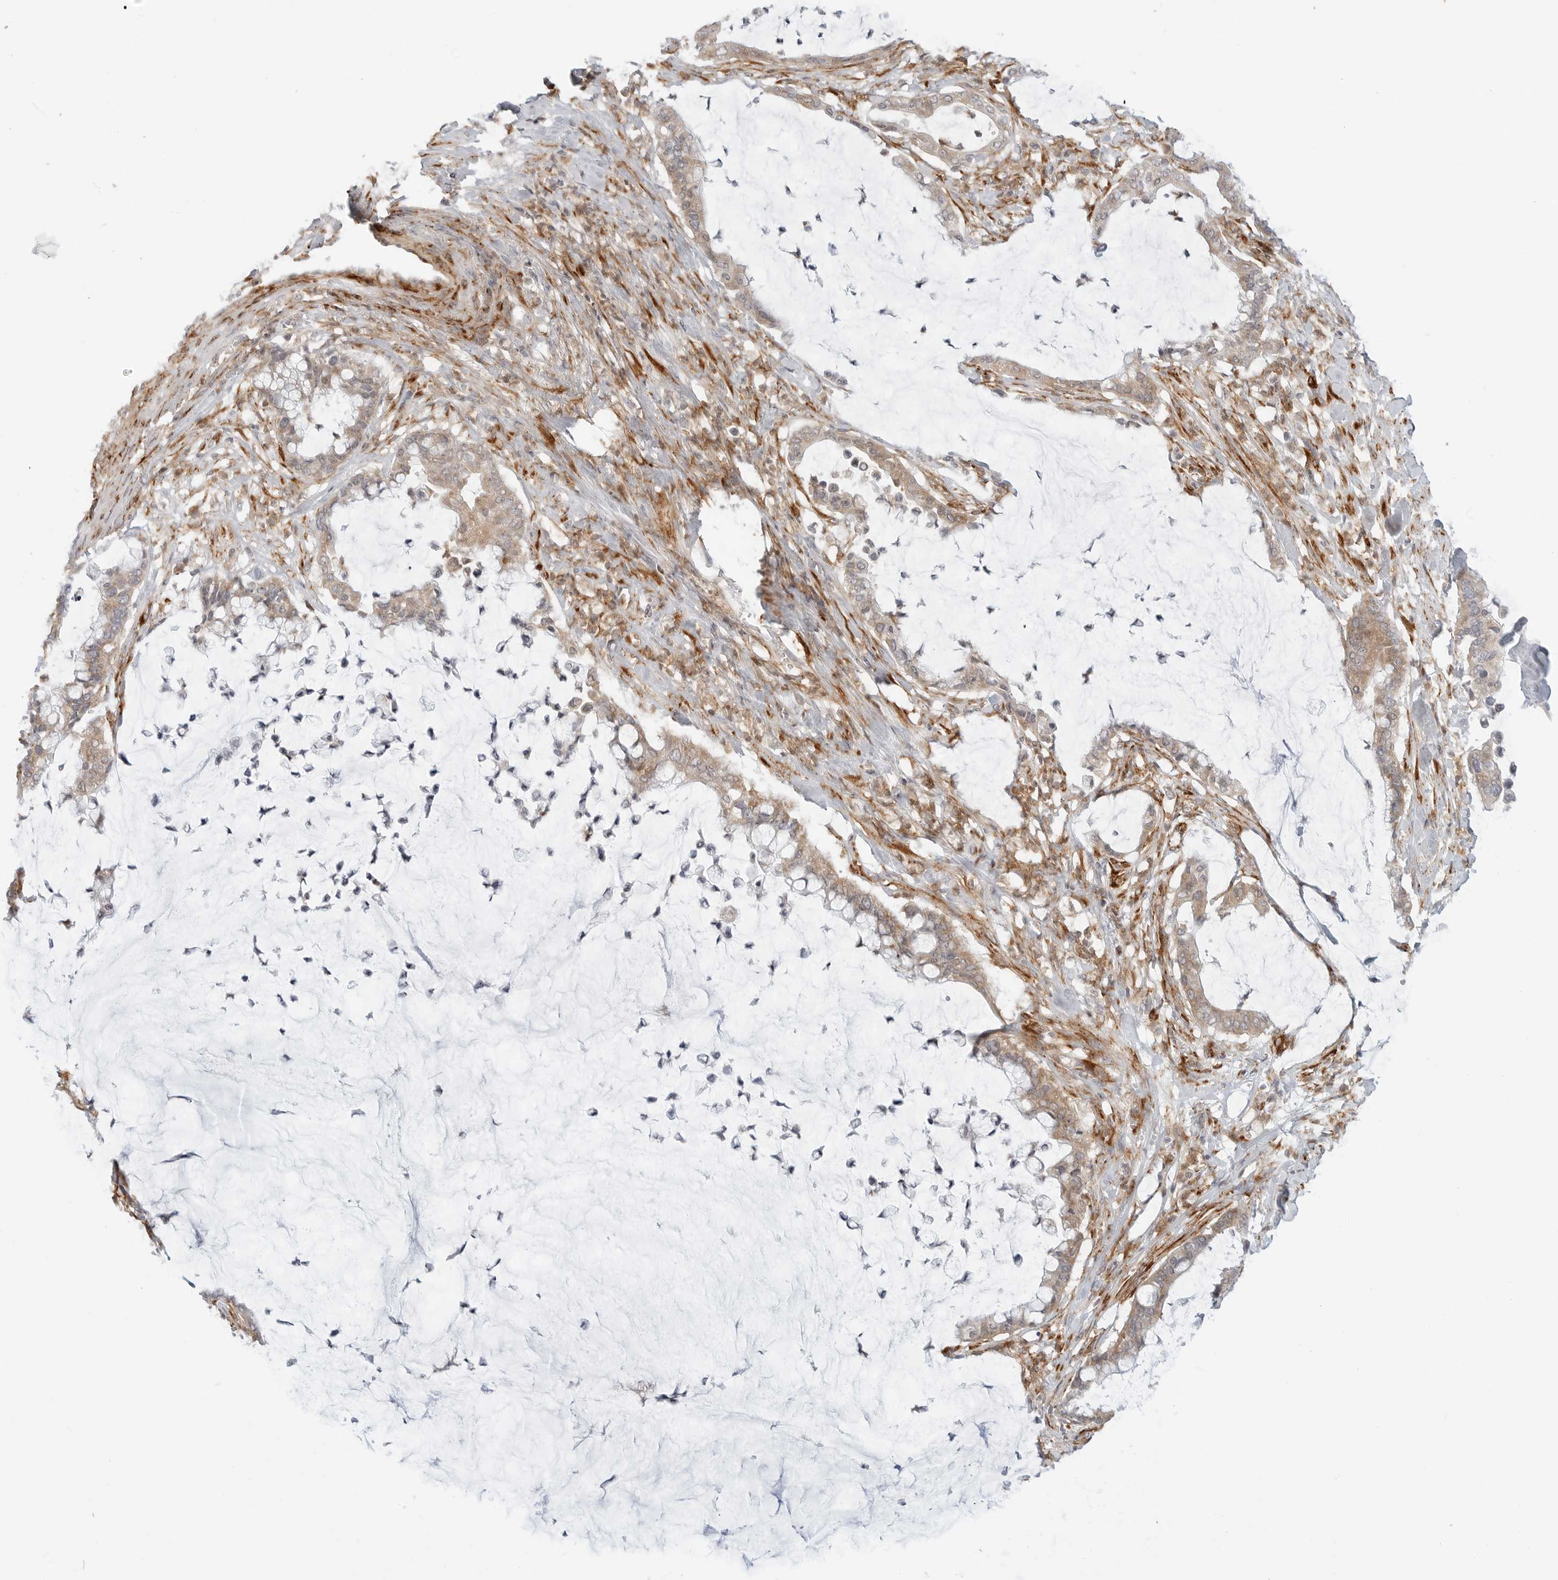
{"staining": {"intensity": "moderate", "quantity": "25%-75%", "location": "cytoplasmic/membranous"}, "tissue": "pancreatic cancer", "cell_type": "Tumor cells", "image_type": "cancer", "snomed": [{"axis": "morphology", "description": "Adenocarcinoma, NOS"}, {"axis": "topography", "description": "Pancreas"}], "caption": "Immunohistochemistry photomicrograph of pancreatic cancer stained for a protein (brown), which demonstrates medium levels of moderate cytoplasmic/membranous staining in about 25%-75% of tumor cells.", "gene": "C1QTNF1", "patient": {"sex": "male", "age": 41}}